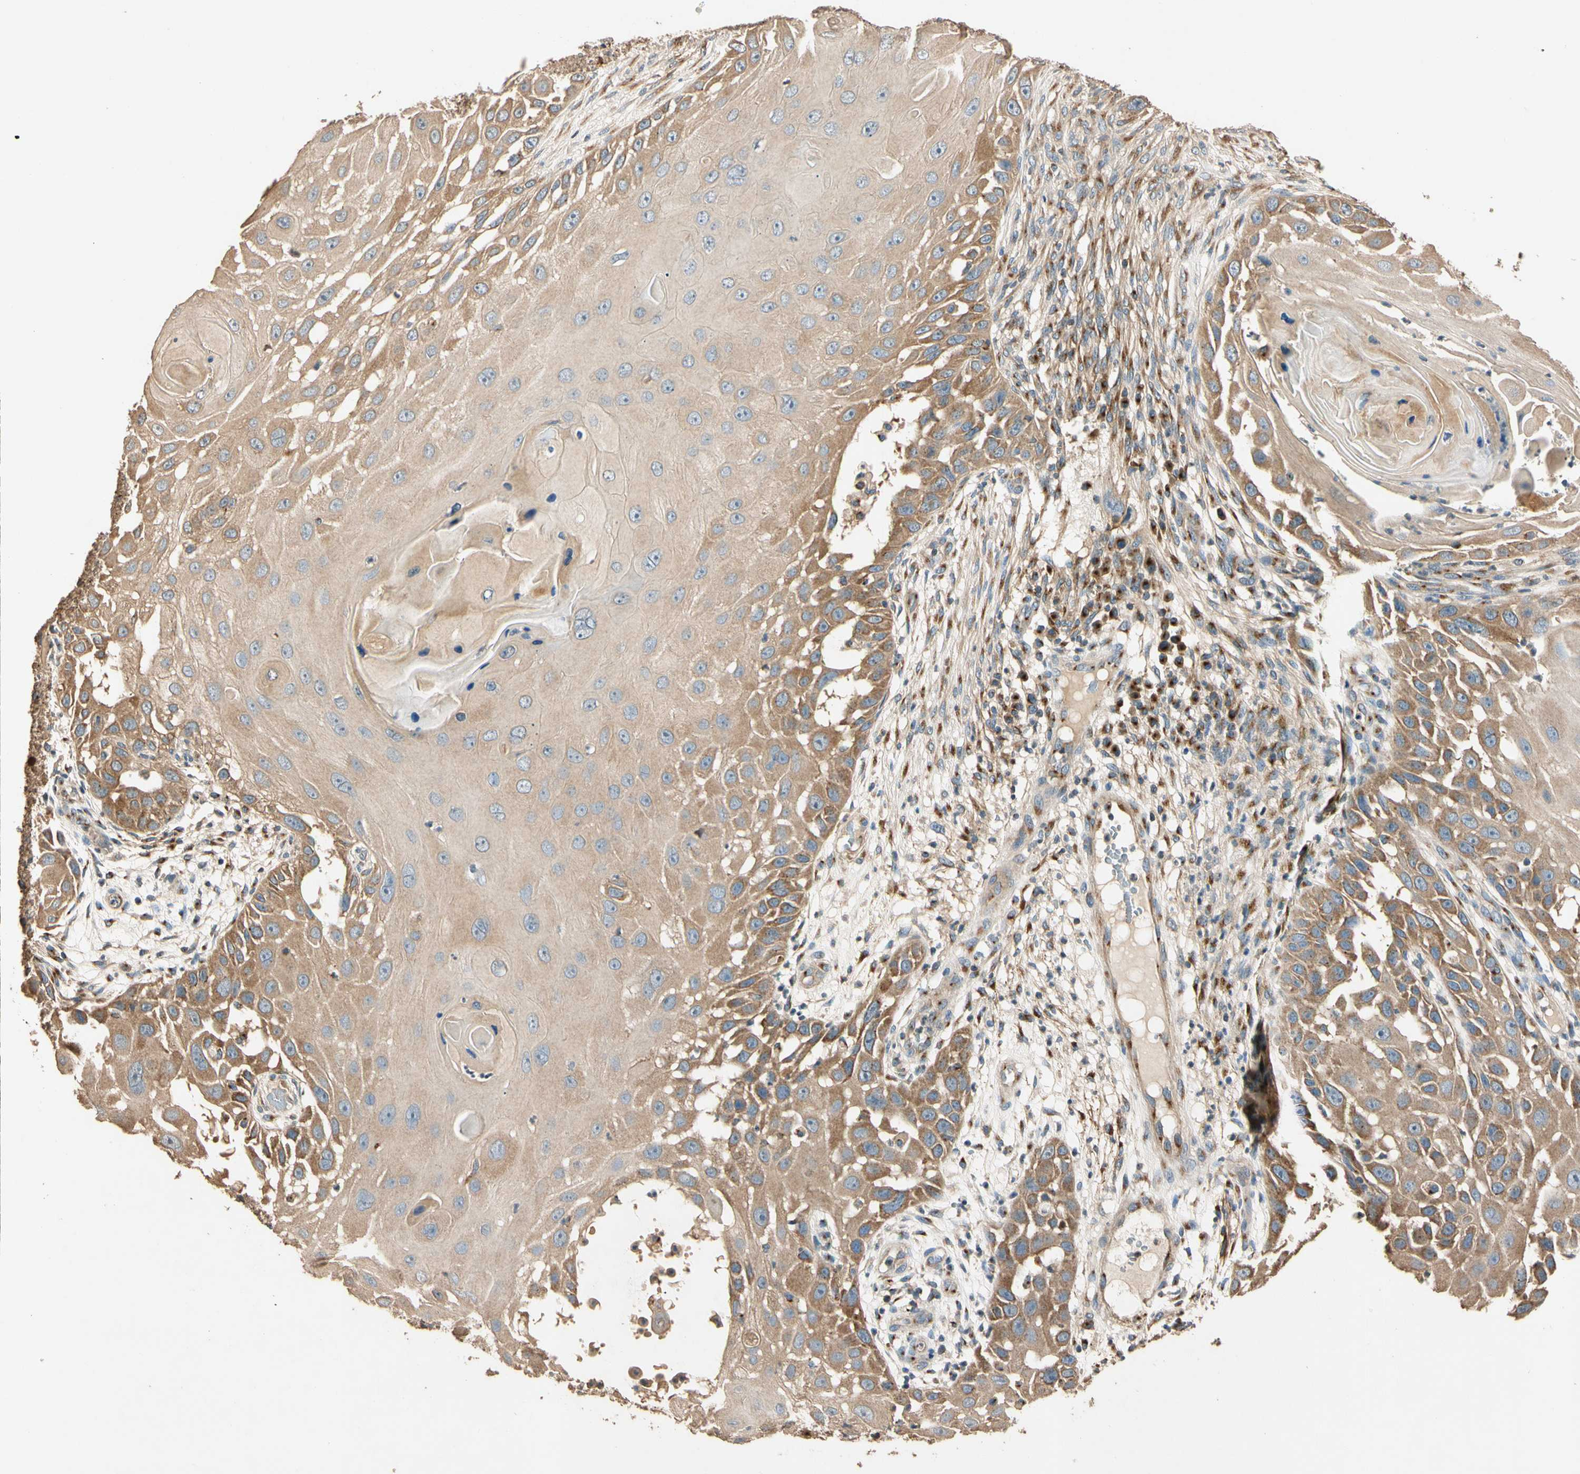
{"staining": {"intensity": "moderate", "quantity": ">75%", "location": "cytoplasmic/membranous"}, "tissue": "skin cancer", "cell_type": "Tumor cells", "image_type": "cancer", "snomed": [{"axis": "morphology", "description": "Squamous cell carcinoma, NOS"}, {"axis": "topography", "description": "Skin"}], "caption": "Skin cancer (squamous cell carcinoma) stained with DAB immunohistochemistry demonstrates medium levels of moderate cytoplasmic/membranous staining in approximately >75% of tumor cells.", "gene": "AKAP9", "patient": {"sex": "female", "age": 44}}